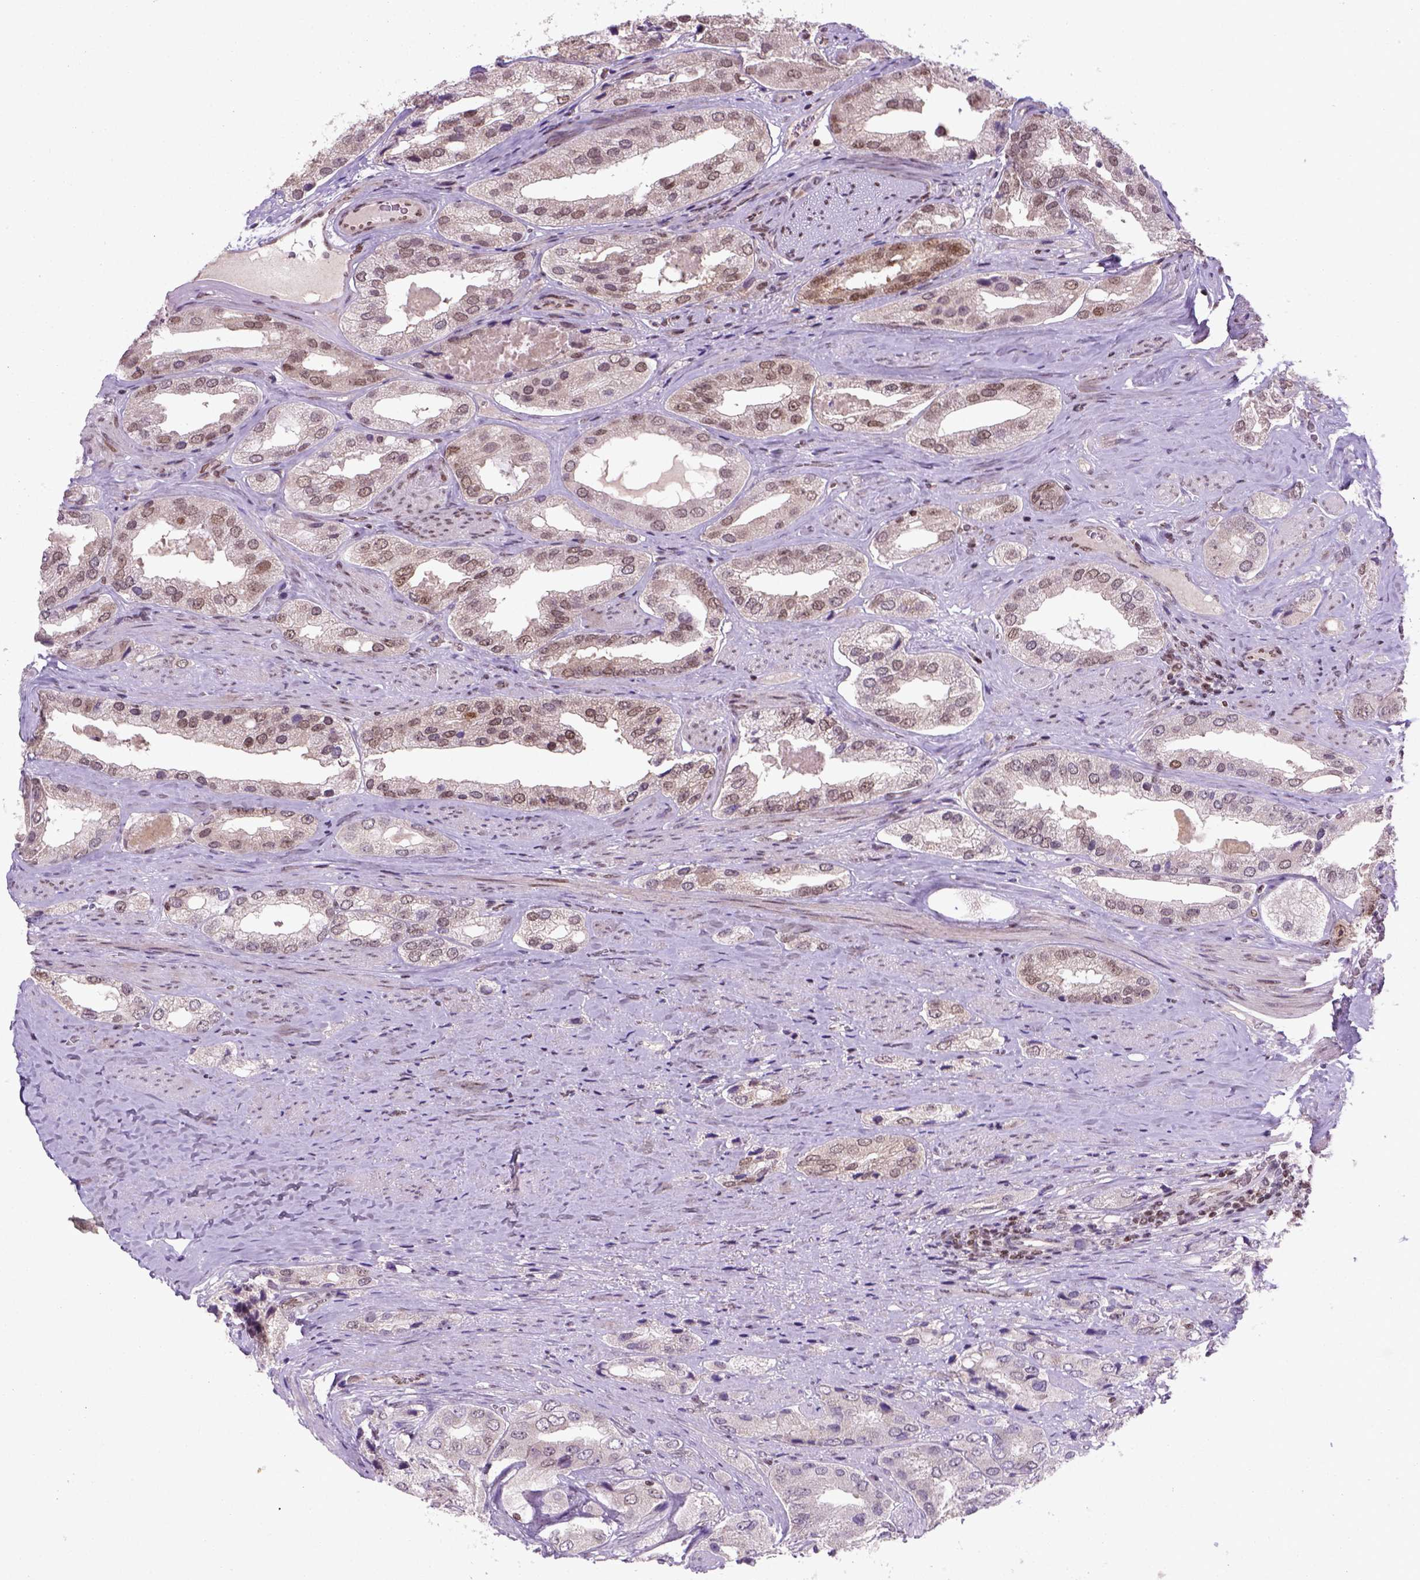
{"staining": {"intensity": "weak", "quantity": "25%-75%", "location": "nuclear"}, "tissue": "prostate cancer", "cell_type": "Tumor cells", "image_type": "cancer", "snomed": [{"axis": "morphology", "description": "Adenocarcinoma, Low grade"}, {"axis": "topography", "description": "Prostate"}], "caption": "The image exhibits staining of prostate cancer, revealing weak nuclear protein expression (brown color) within tumor cells.", "gene": "MGMT", "patient": {"sex": "male", "age": 69}}